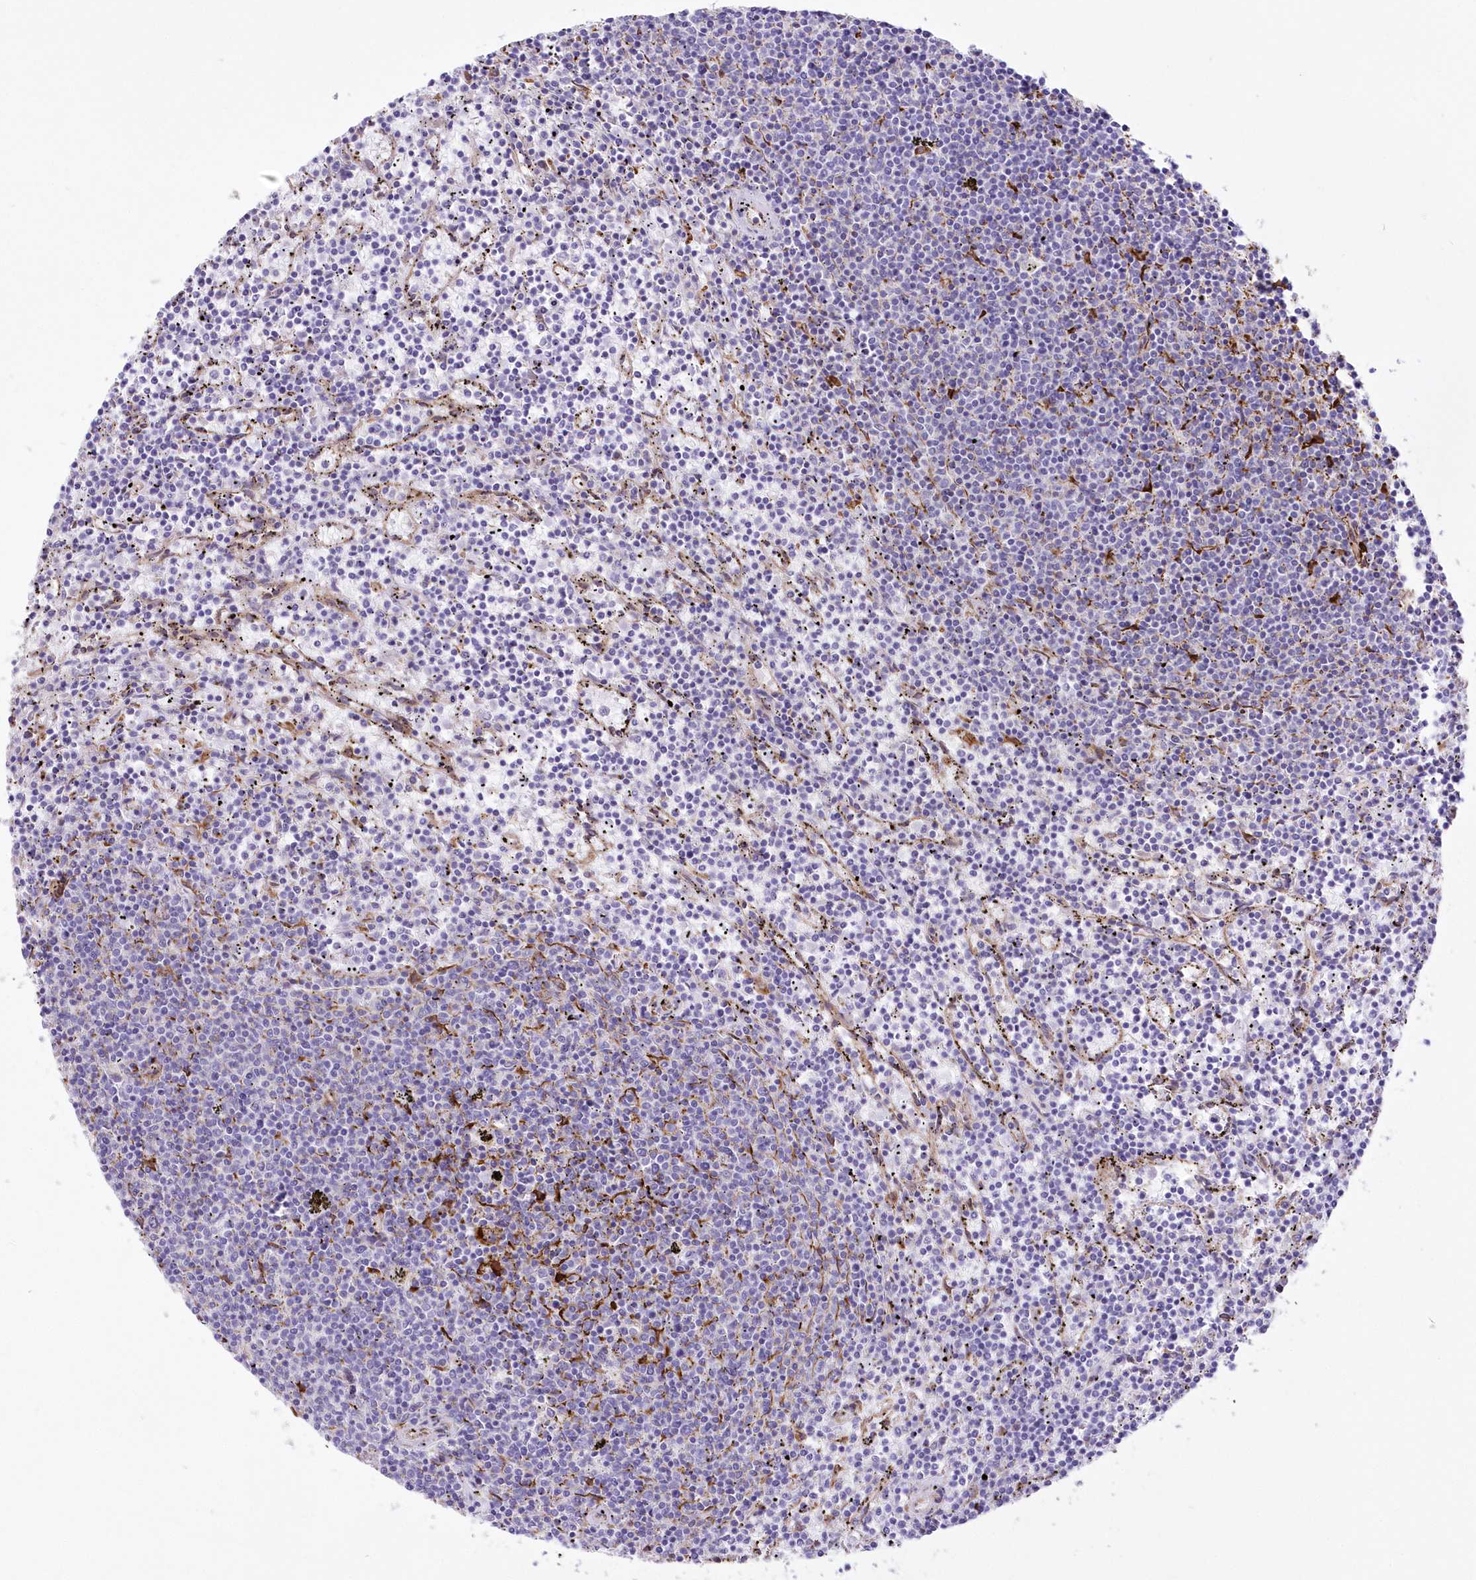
{"staining": {"intensity": "negative", "quantity": "none", "location": "none"}, "tissue": "lymphoma", "cell_type": "Tumor cells", "image_type": "cancer", "snomed": [{"axis": "morphology", "description": "Malignant lymphoma, non-Hodgkin's type, Low grade"}, {"axis": "topography", "description": "Spleen"}], "caption": "Tumor cells show no significant expression in lymphoma.", "gene": "YTHDC2", "patient": {"sex": "female", "age": 50}}